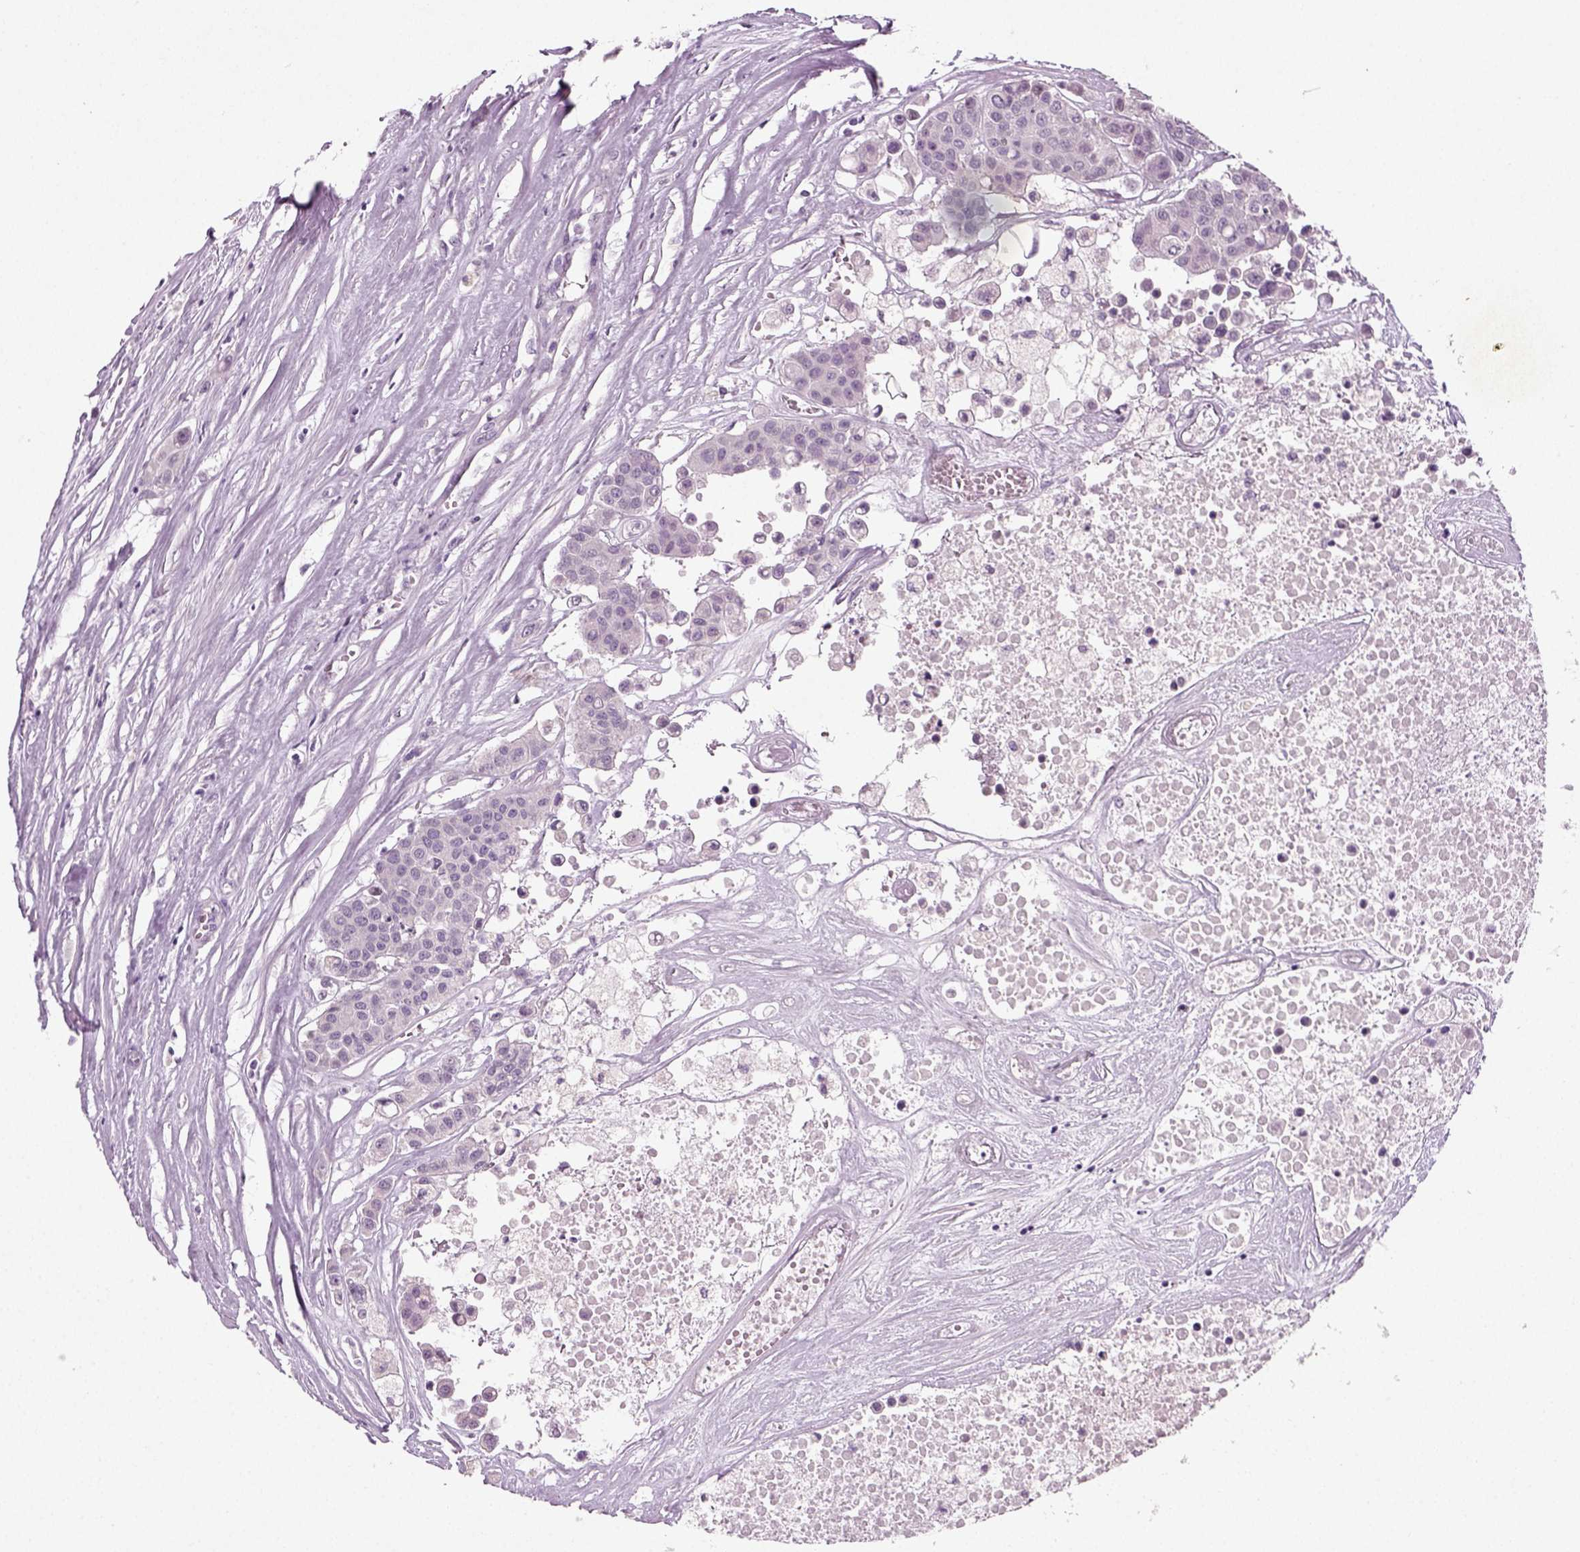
{"staining": {"intensity": "negative", "quantity": "none", "location": "none"}, "tissue": "carcinoid", "cell_type": "Tumor cells", "image_type": "cancer", "snomed": [{"axis": "morphology", "description": "Carcinoid, malignant, NOS"}, {"axis": "topography", "description": "Colon"}], "caption": "Tumor cells are negative for protein expression in human malignant carcinoid.", "gene": "SYNGAP1", "patient": {"sex": "male", "age": 81}}